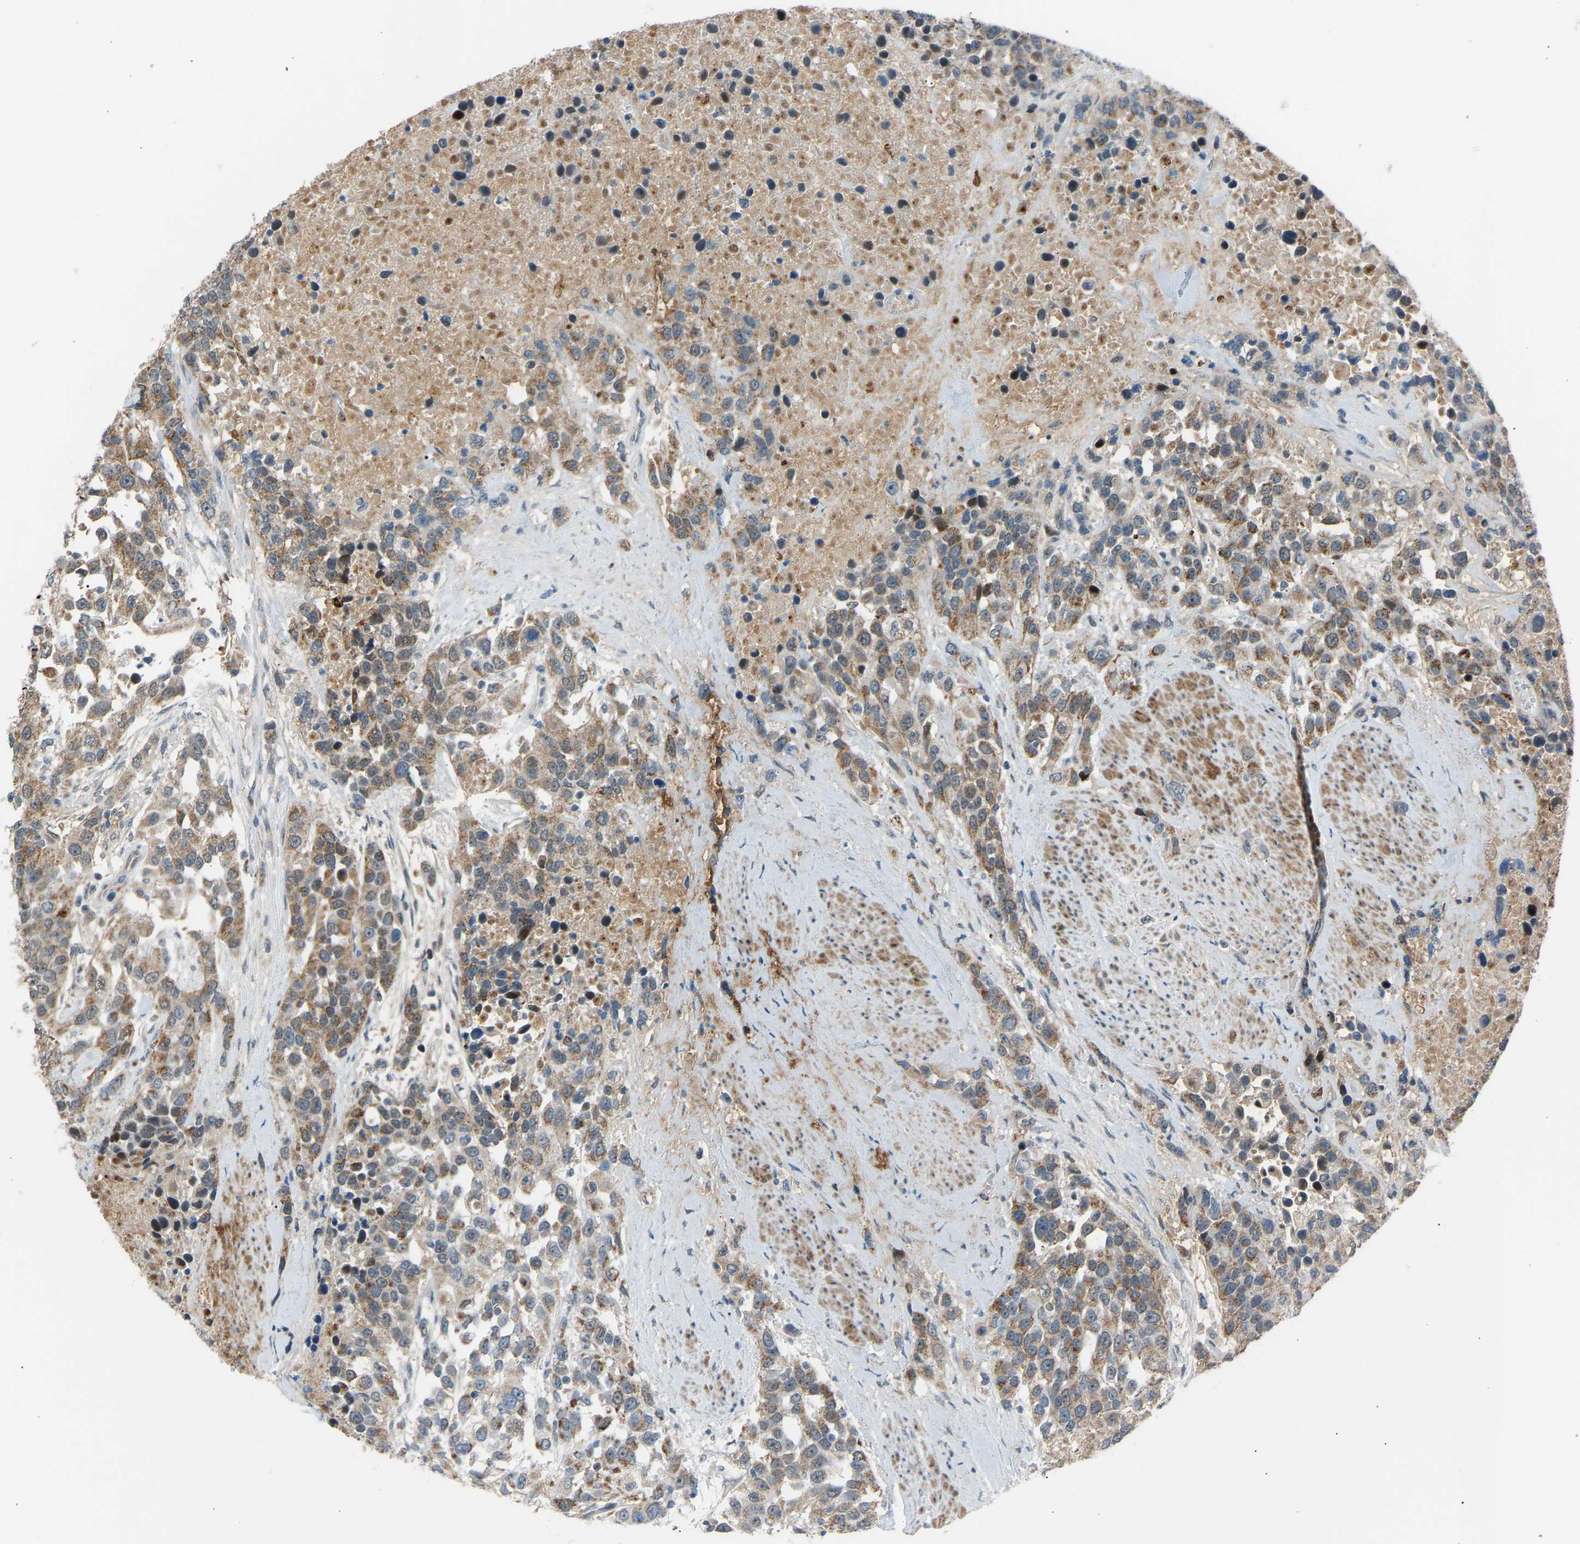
{"staining": {"intensity": "moderate", "quantity": ">75%", "location": "cytoplasmic/membranous"}, "tissue": "urothelial cancer", "cell_type": "Tumor cells", "image_type": "cancer", "snomed": [{"axis": "morphology", "description": "Urothelial carcinoma, High grade"}, {"axis": "topography", "description": "Urinary bladder"}], "caption": "This is an image of immunohistochemistry staining of high-grade urothelial carcinoma, which shows moderate staining in the cytoplasmic/membranous of tumor cells.", "gene": "VPS41", "patient": {"sex": "female", "age": 80}}